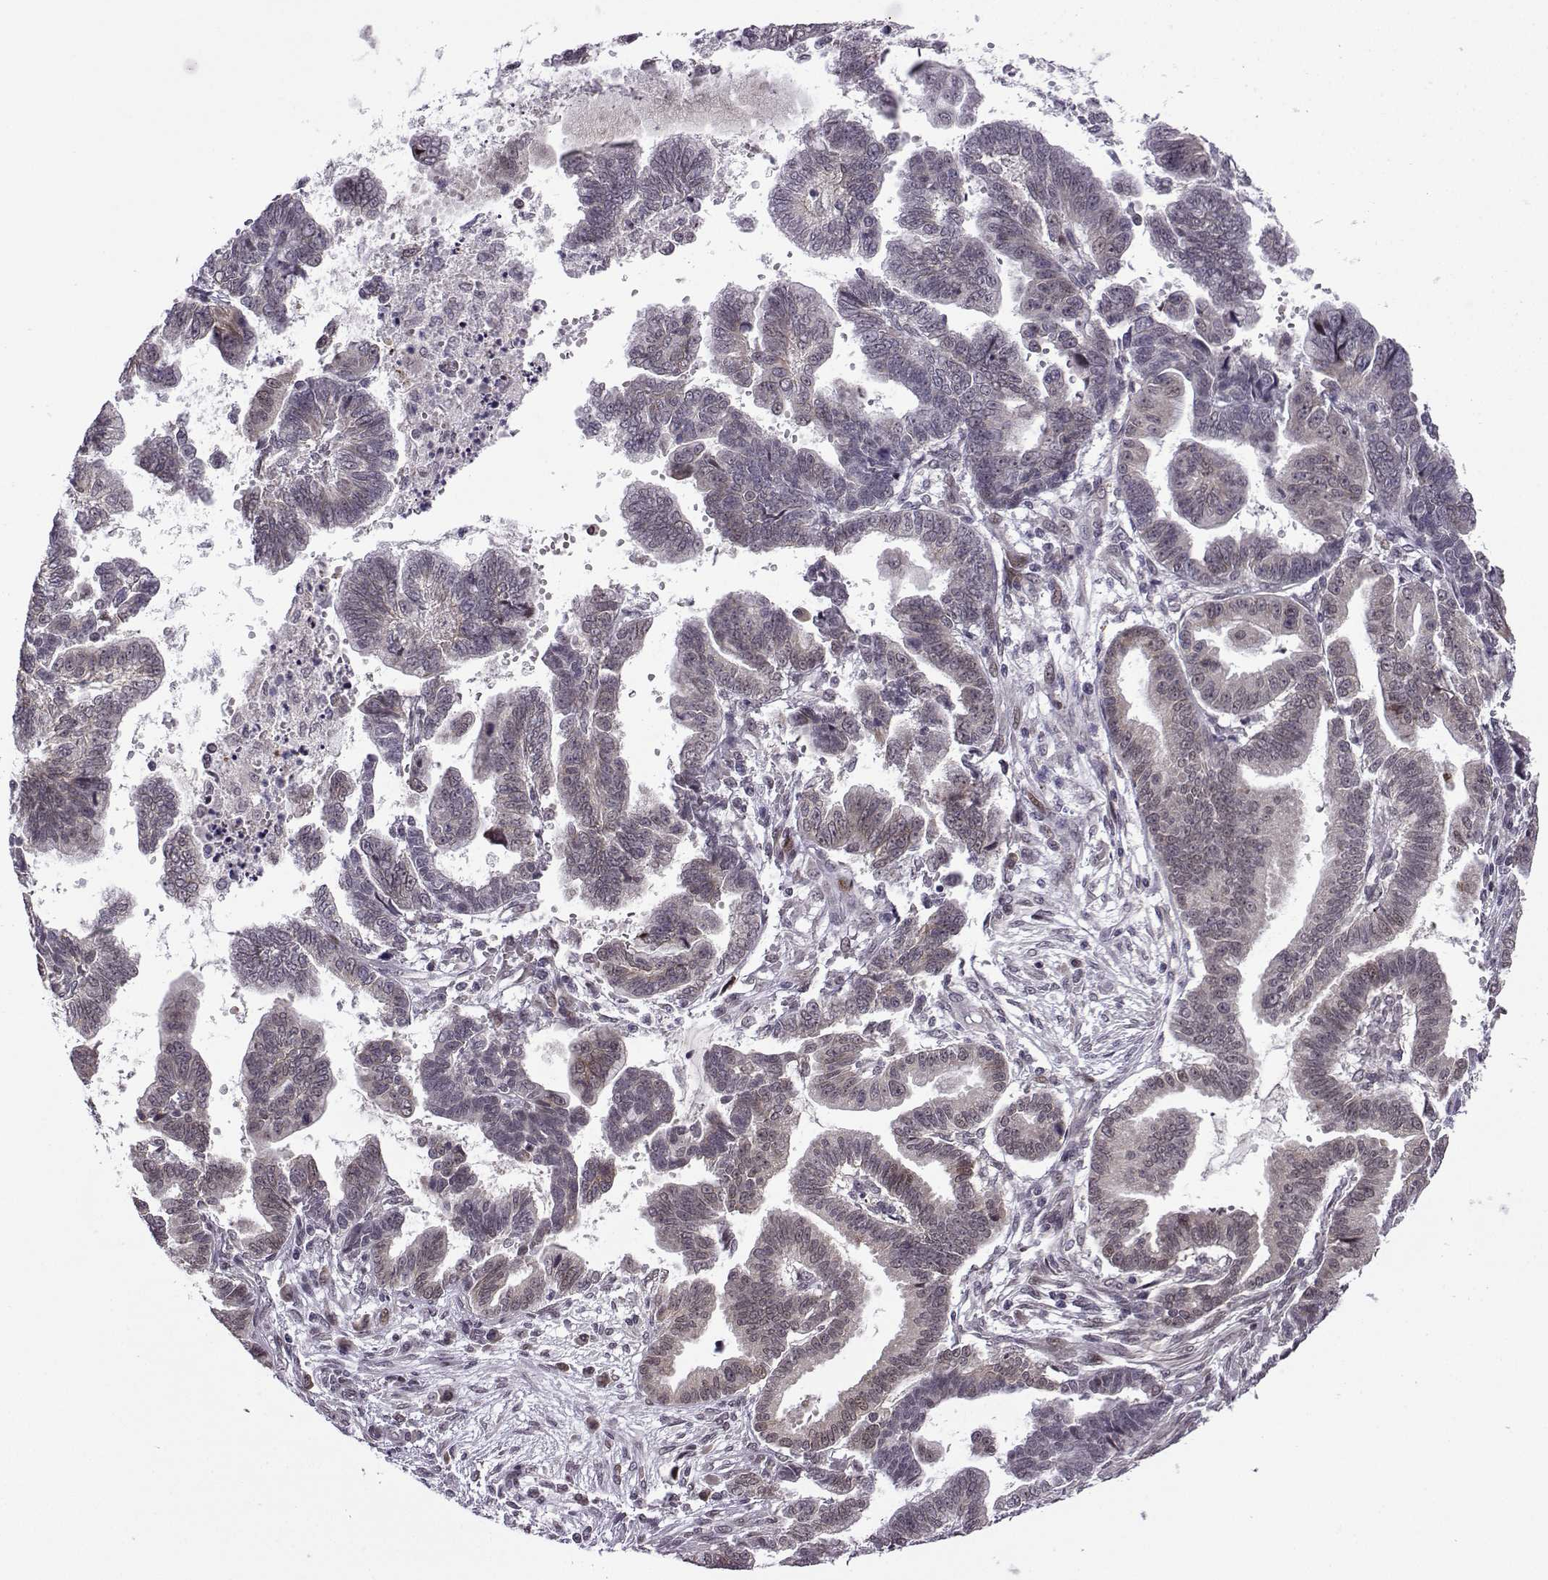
{"staining": {"intensity": "weak", "quantity": "<25%", "location": "cytoplasmic/membranous"}, "tissue": "stomach cancer", "cell_type": "Tumor cells", "image_type": "cancer", "snomed": [{"axis": "morphology", "description": "Adenocarcinoma, NOS"}, {"axis": "topography", "description": "Stomach"}], "caption": "Immunohistochemical staining of adenocarcinoma (stomach) demonstrates no significant positivity in tumor cells.", "gene": "FGF3", "patient": {"sex": "male", "age": 83}}